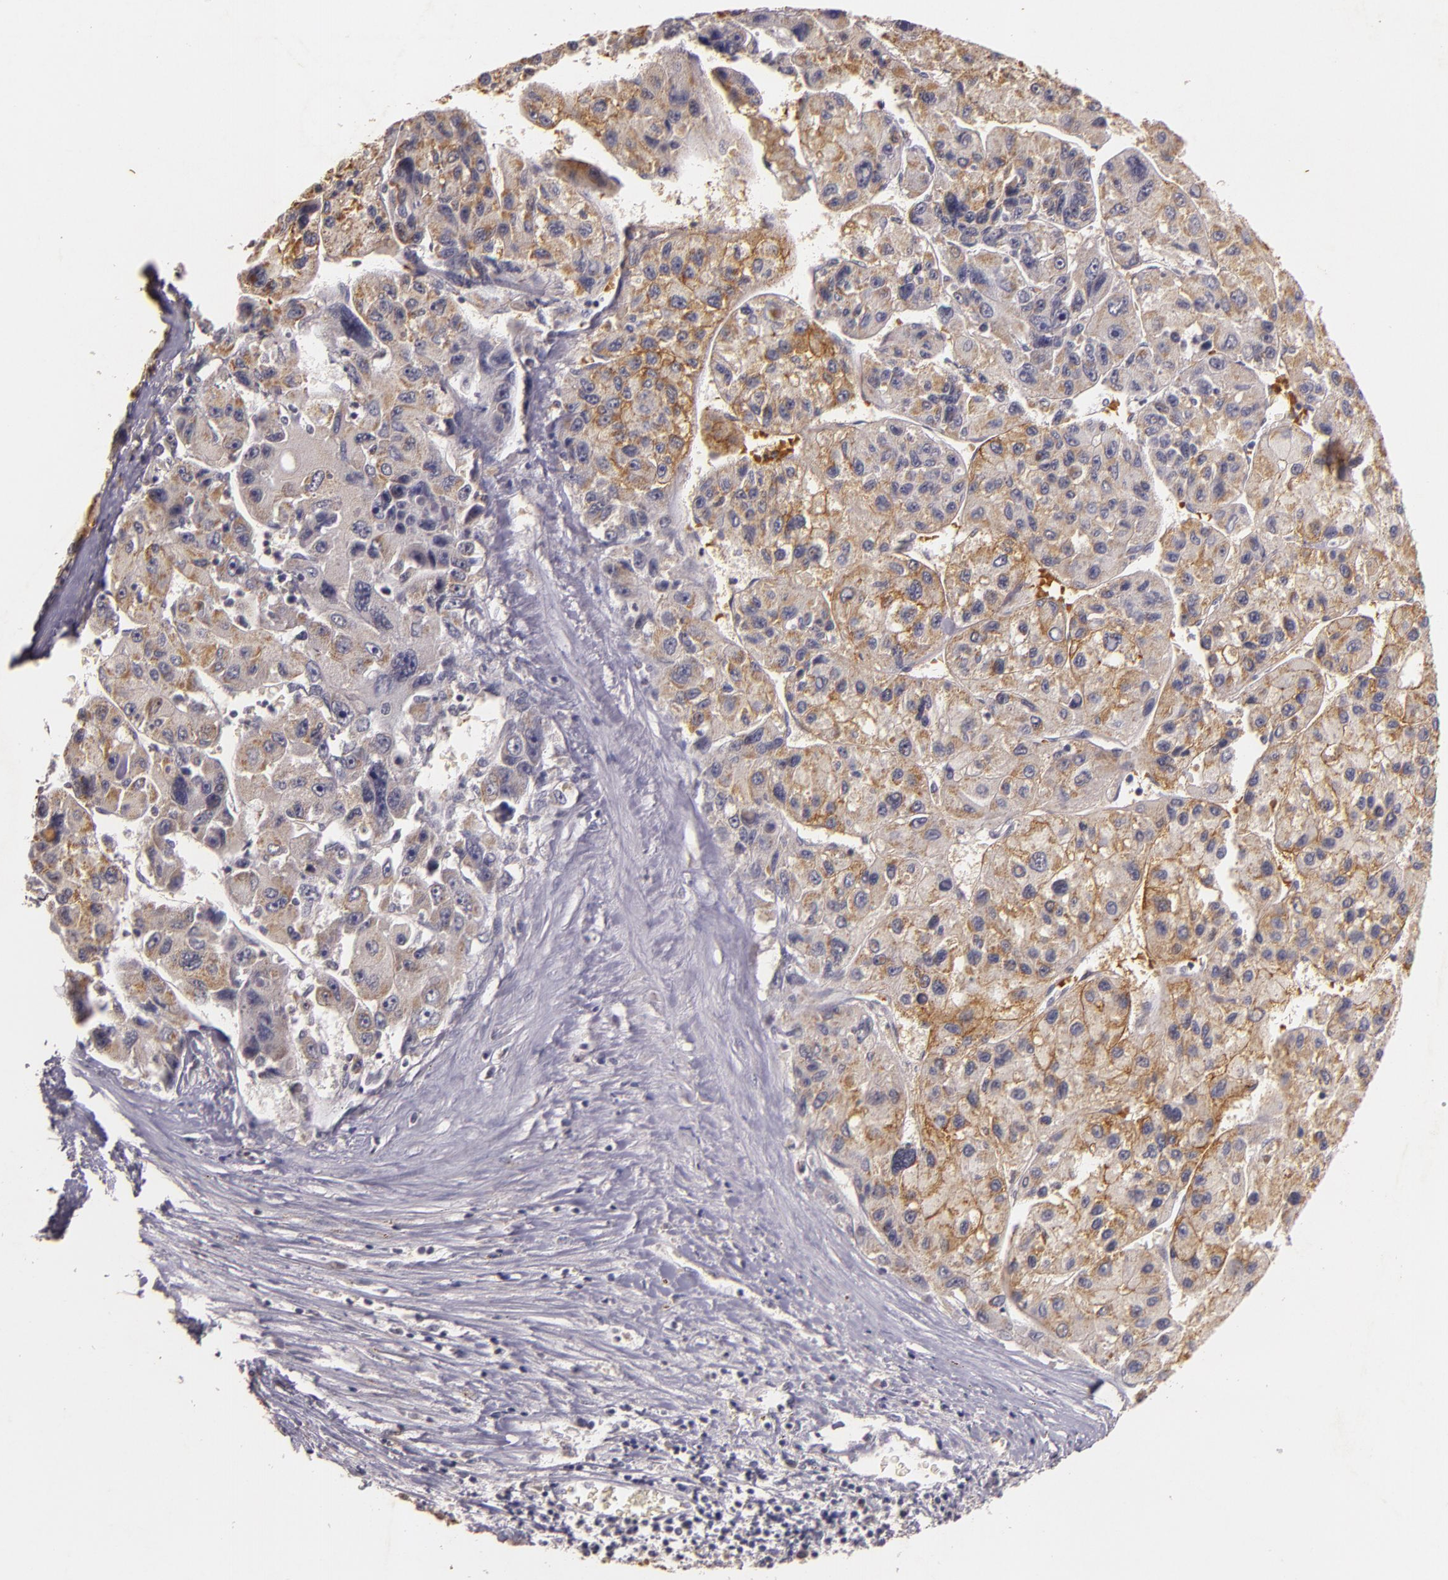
{"staining": {"intensity": "weak", "quantity": "<25%", "location": "cytoplasmic/membranous"}, "tissue": "liver cancer", "cell_type": "Tumor cells", "image_type": "cancer", "snomed": [{"axis": "morphology", "description": "Carcinoma, Hepatocellular, NOS"}, {"axis": "topography", "description": "Liver"}], "caption": "DAB immunohistochemical staining of human liver hepatocellular carcinoma displays no significant positivity in tumor cells.", "gene": "TFF1", "patient": {"sex": "male", "age": 64}}